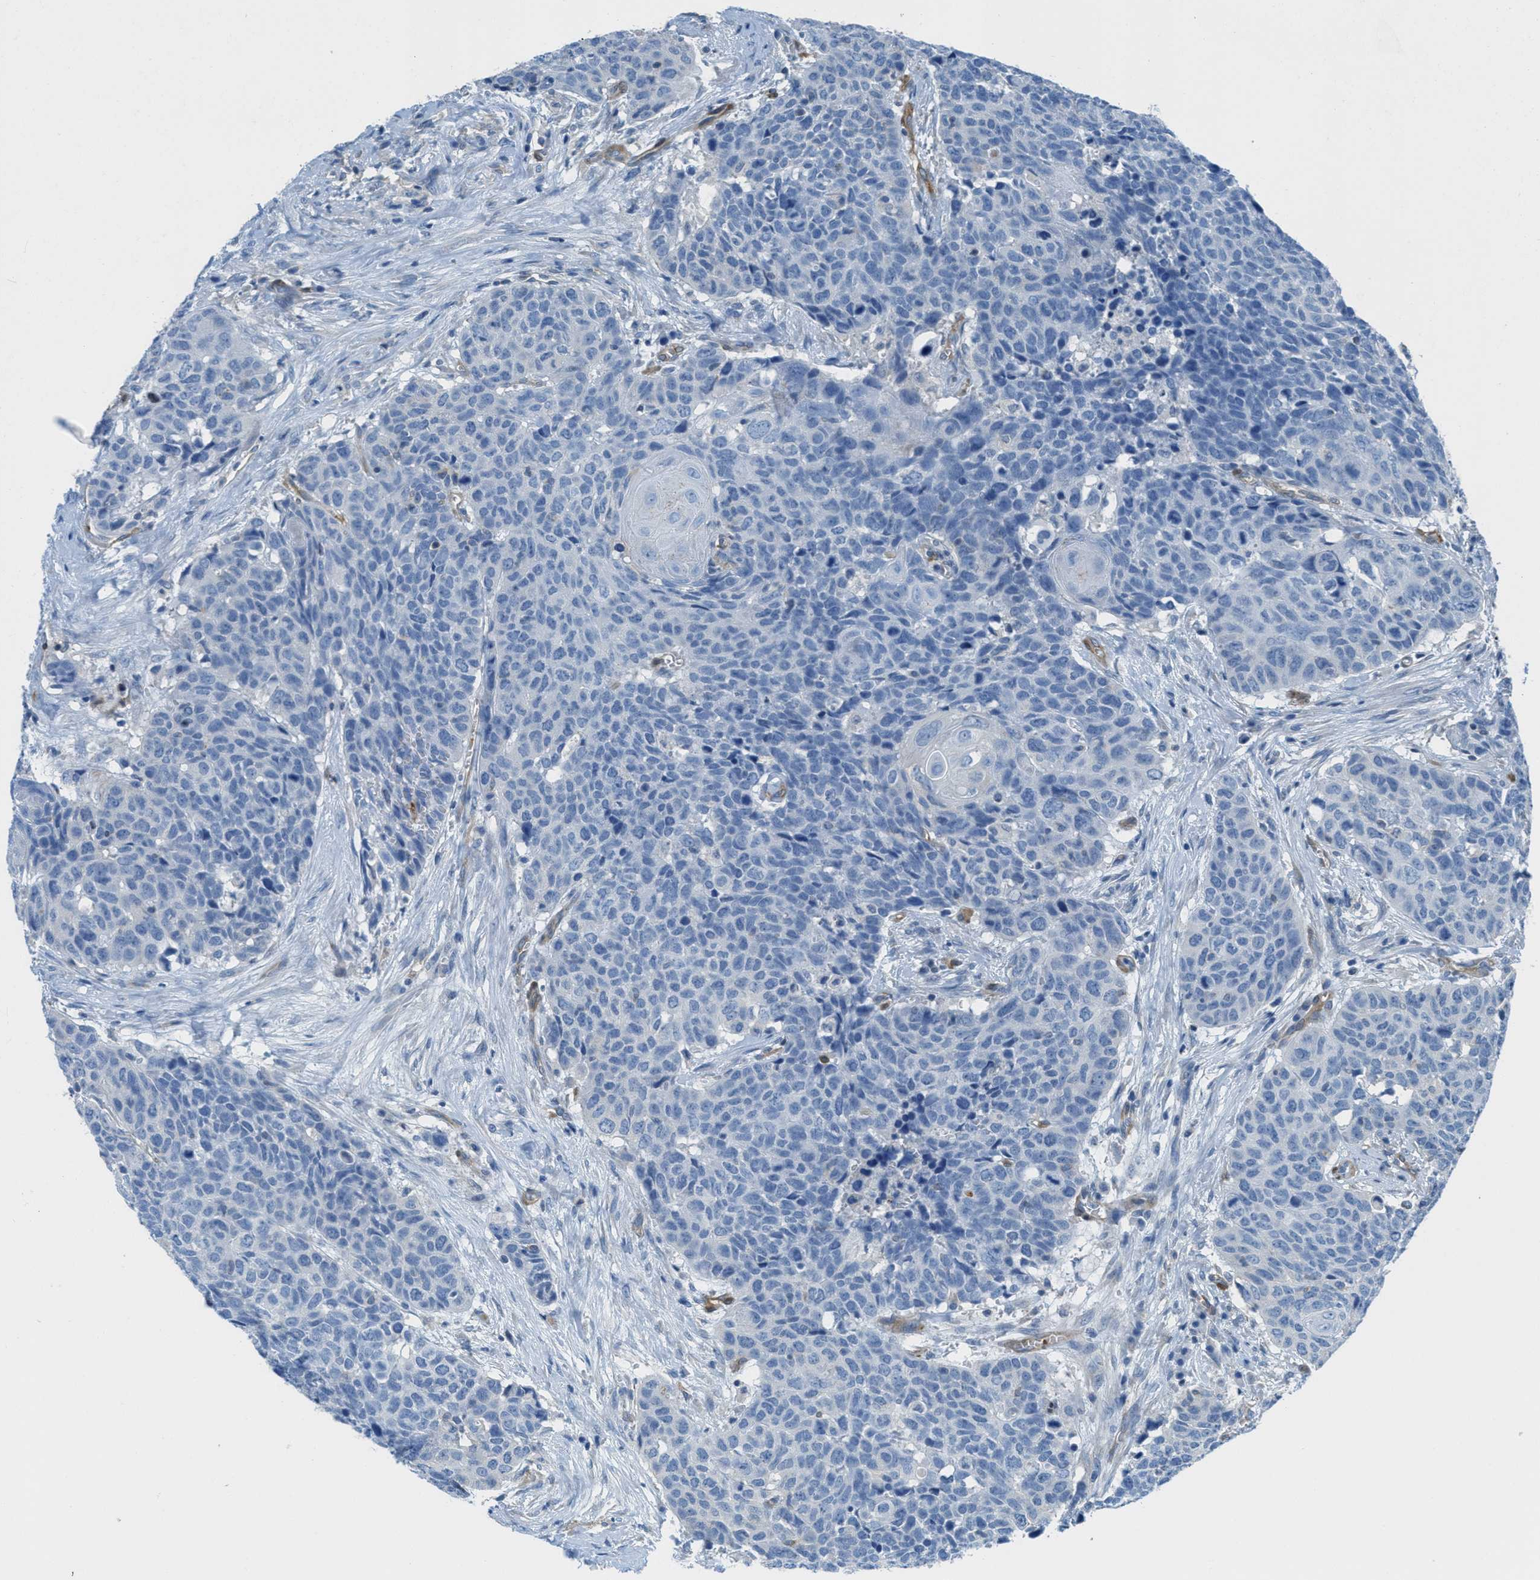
{"staining": {"intensity": "negative", "quantity": "none", "location": "none"}, "tissue": "head and neck cancer", "cell_type": "Tumor cells", "image_type": "cancer", "snomed": [{"axis": "morphology", "description": "Squamous cell carcinoma, NOS"}, {"axis": "topography", "description": "Head-Neck"}], "caption": "This is an immunohistochemistry (IHC) micrograph of head and neck cancer. There is no expression in tumor cells.", "gene": "MAPRE2", "patient": {"sex": "male", "age": 66}}